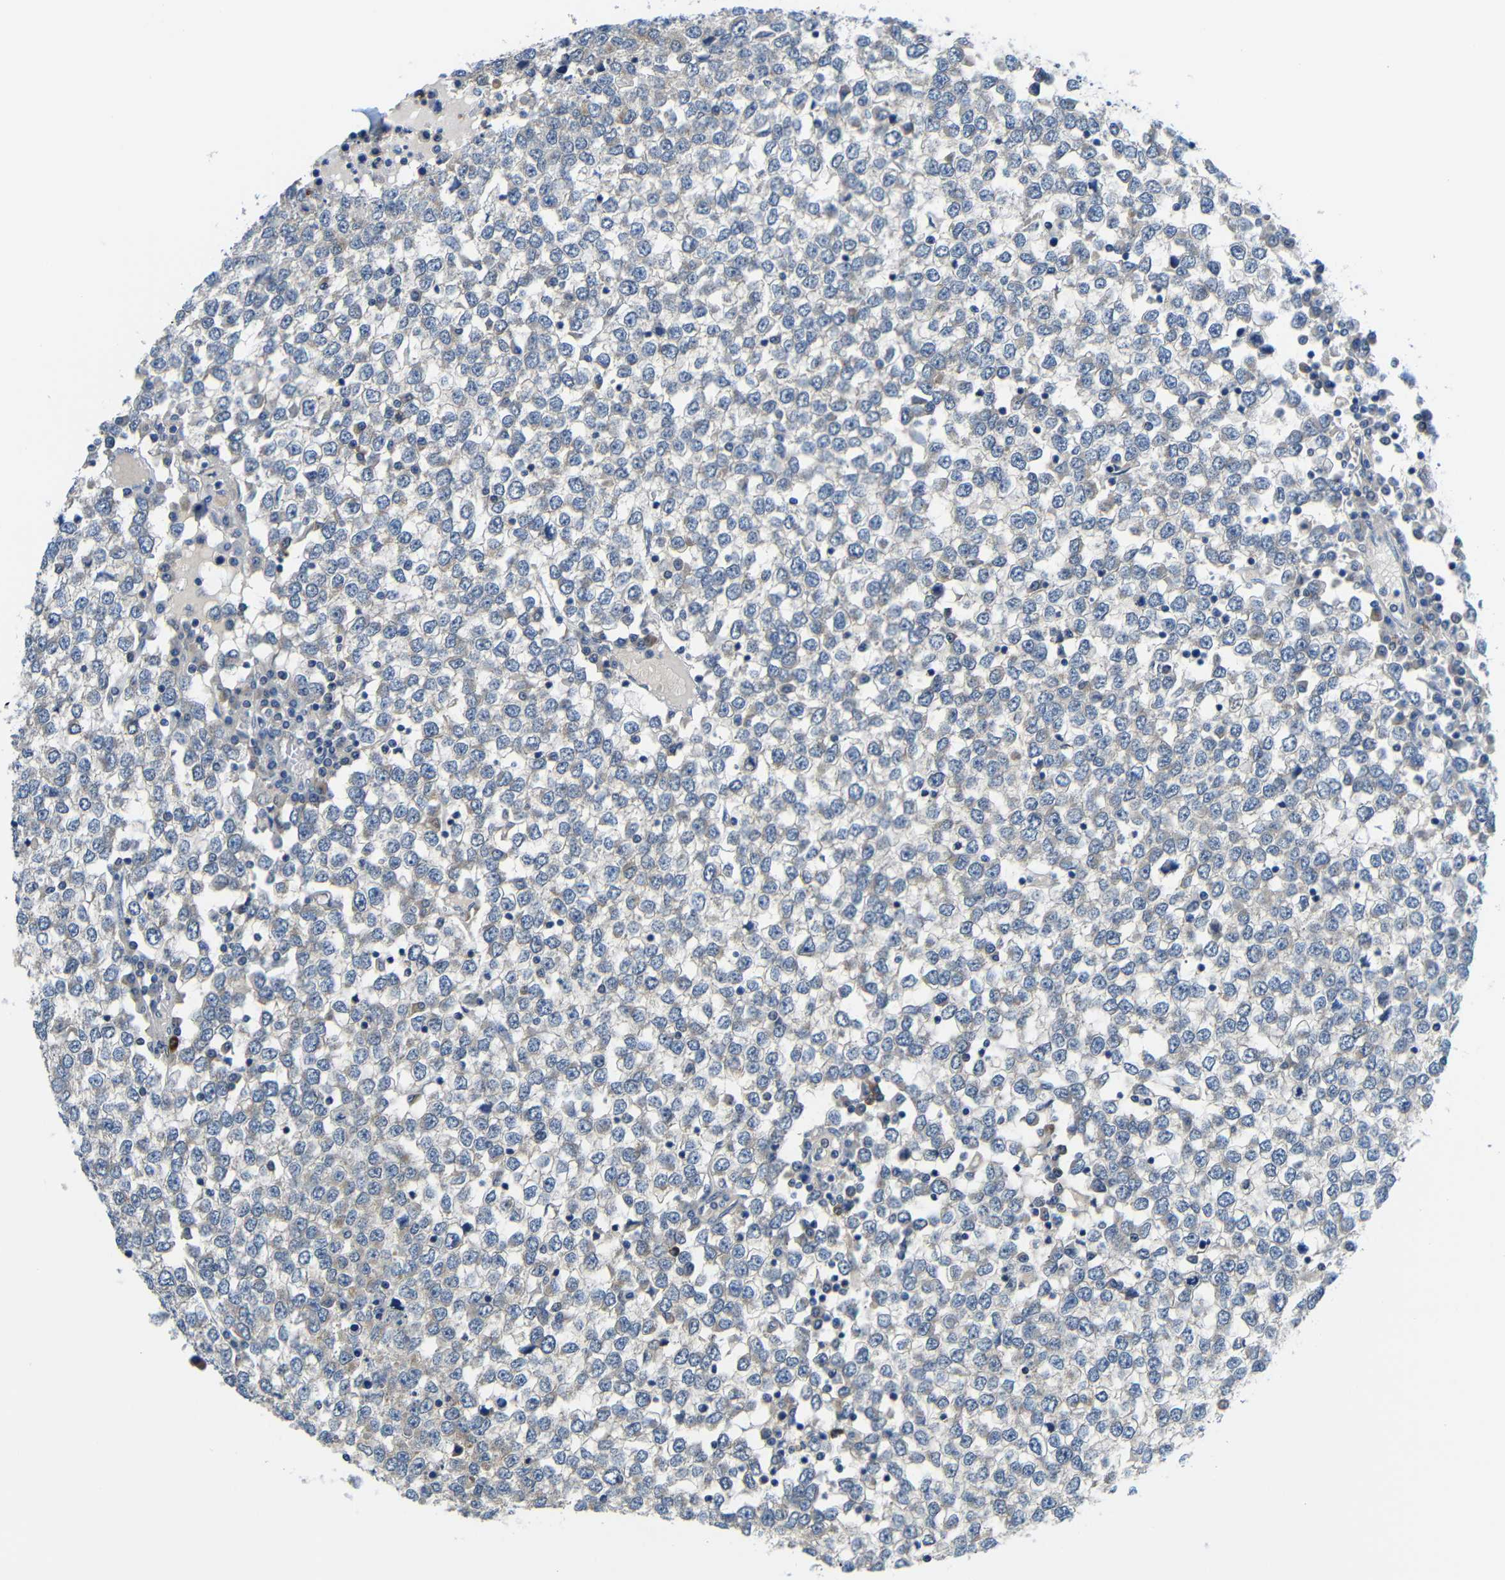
{"staining": {"intensity": "negative", "quantity": "none", "location": "none"}, "tissue": "testis cancer", "cell_type": "Tumor cells", "image_type": "cancer", "snomed": [{"axis": "morphology", "description": "Seminoma, NOS"}, {"axis": "topography", "description": "Testis"}], "caption": "This is a micrograph of immunohistochemistry staining of testis cancer (seminoma), which shows no positivity in tumor cells. (Stains: DAB (3,3'-diaminobenzidine) IHC with hematoxylin counter stain, Microscopy: brightfield microscopy at high magnification).", "gene": "NEGR1", "patient": {"sex": "male", "age": 65}}